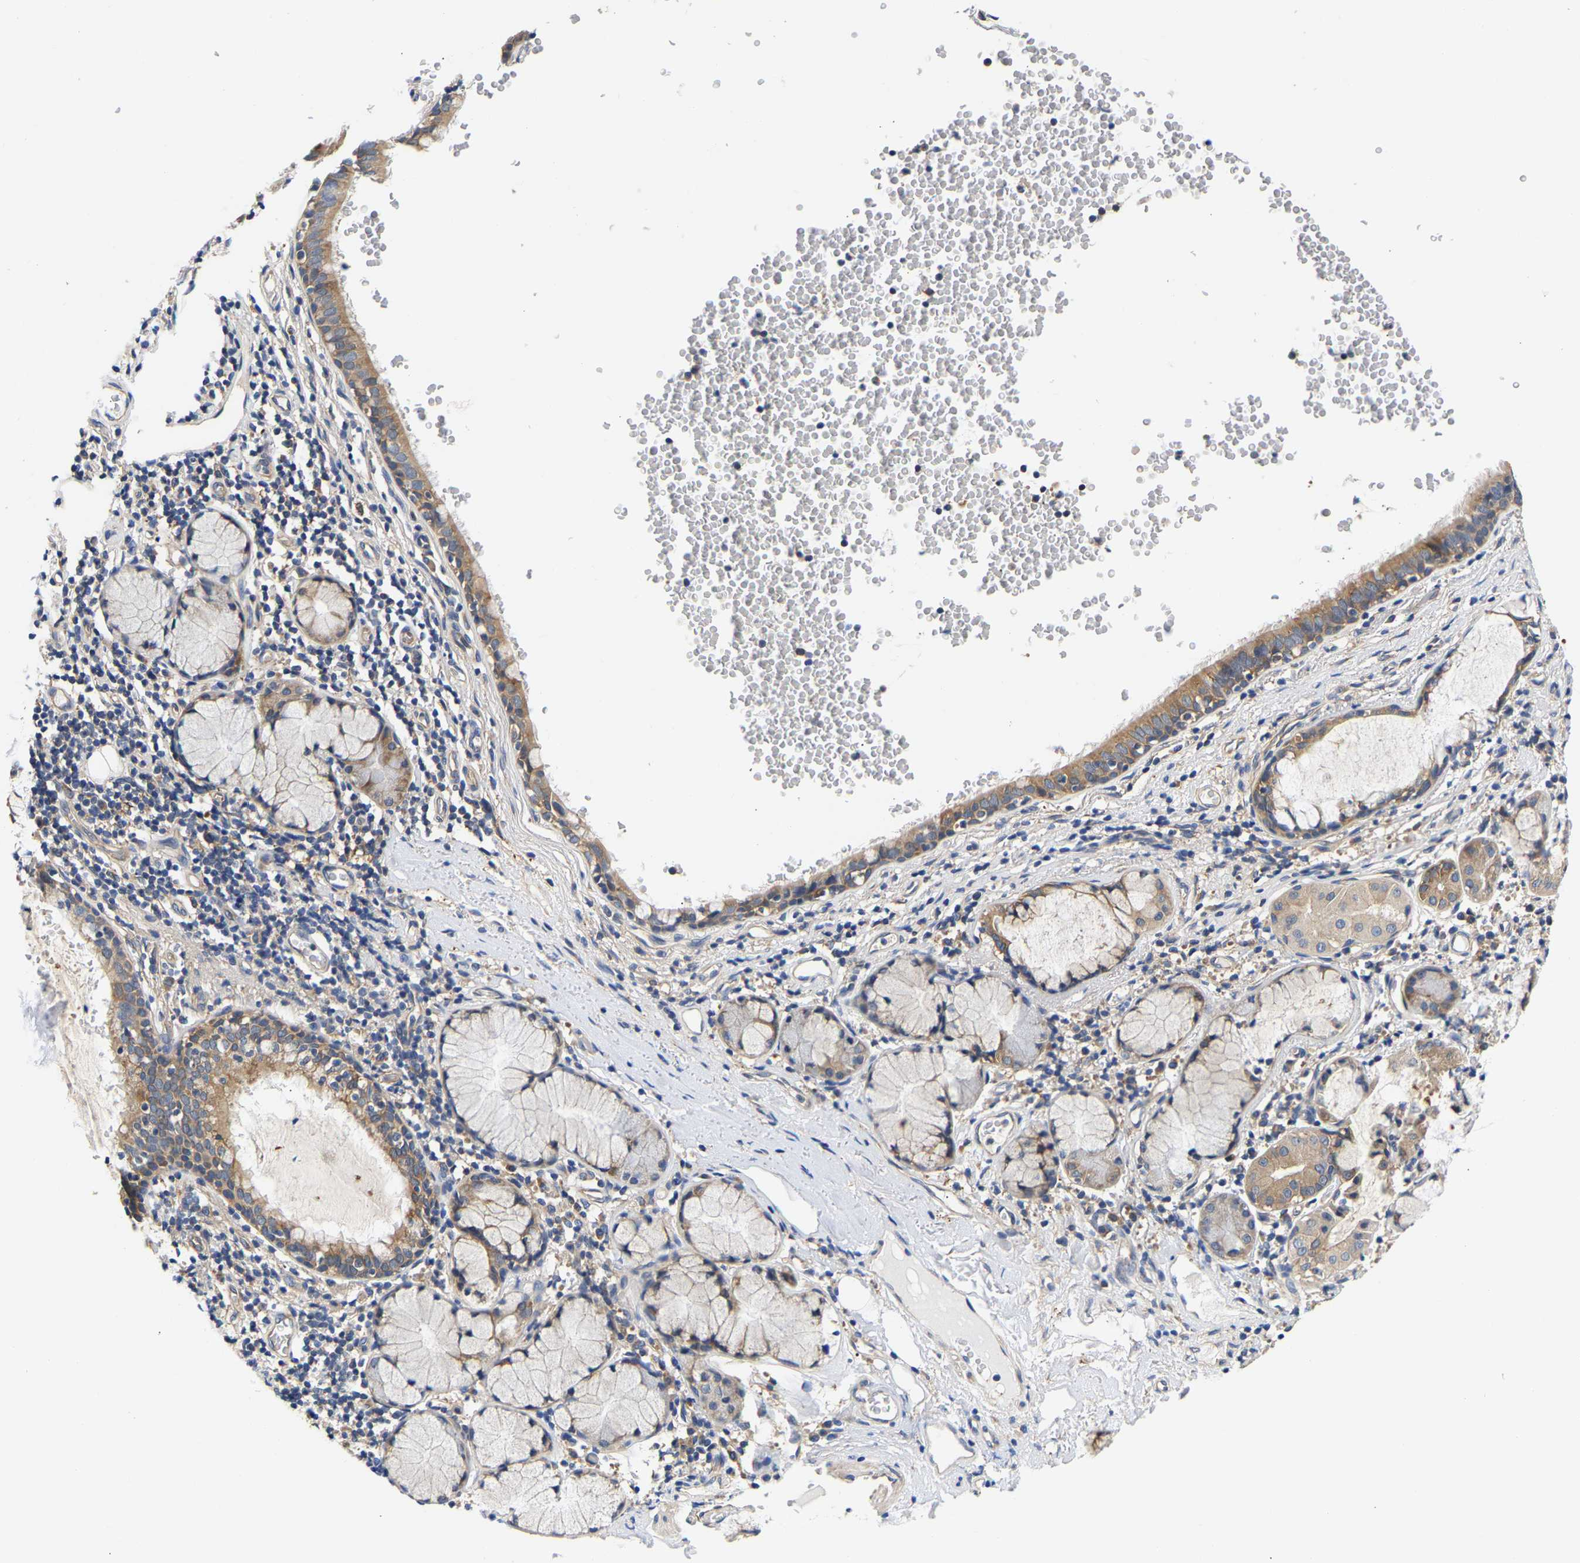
{"staining": {"intensity": "moderate", "quantity": ">75%", "location": "cytoplasmic/membranous"}, "tissue": "bronchus", "cell_type": "Respiratory epithelial cells", "image_type": "normal", "snomed": [{"axis": "morphology", "description": "Normal tissue, NOS"}, {"axis": "morphology", "description": "Inflammation, NOS"}, {"axis": "topography", "description": "Cartilage tissue"}, {"axis": "topography", "description": "Bronchus"}], "caption": "Immunohistochemical staining of normal human bronchus reveals >75% levels of moderate cytoplasmic/membranous protein expression in approximately >75% of respiratory epithelial cells.", "gene": "CCDC6", "patient": {"sex": "male", "age": 77}}